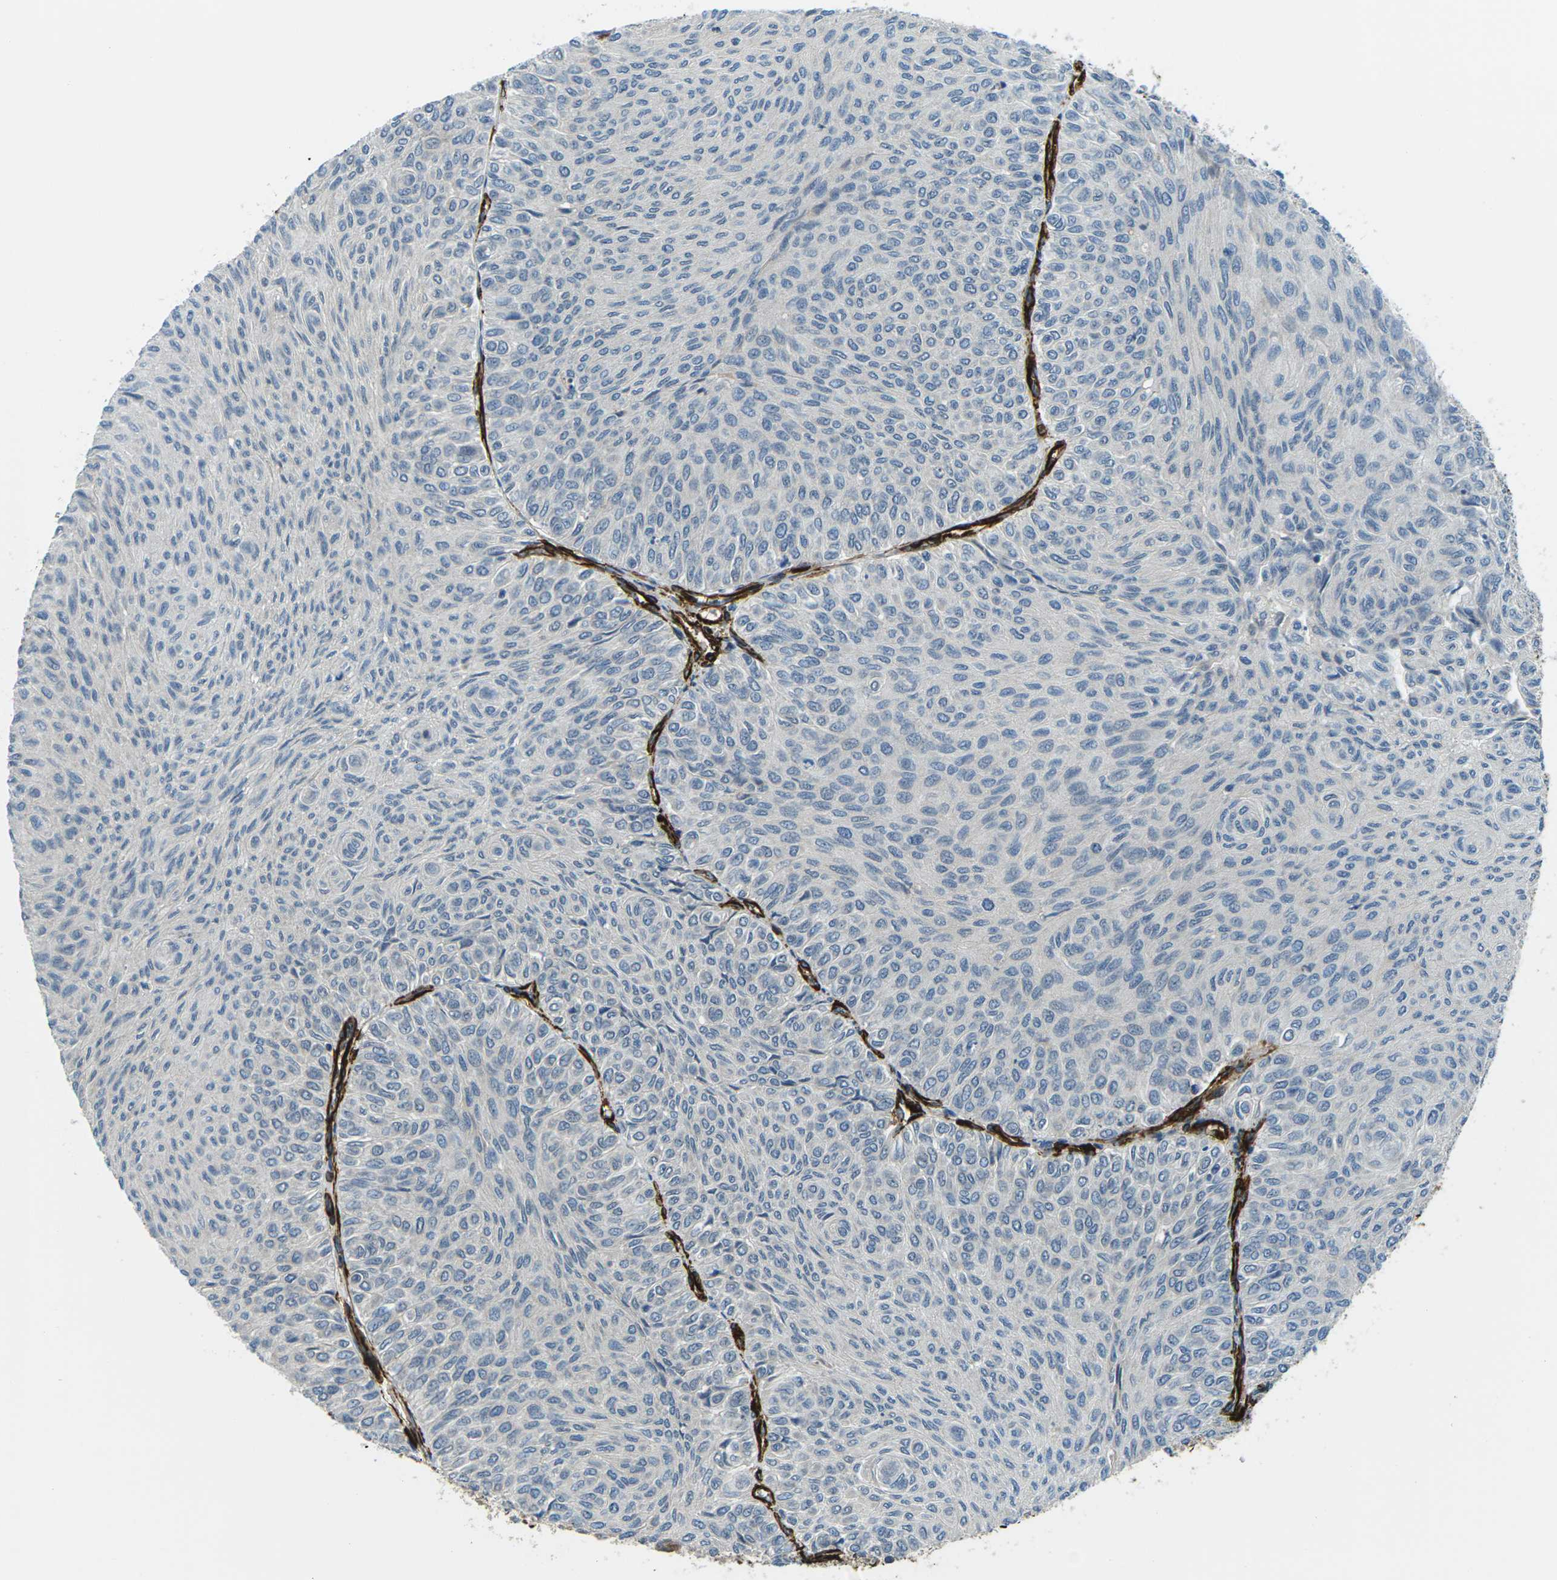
{"staining": {"intensity": "negative", "quantity": "none", "location": "none"}, "tissue": "urothelial cancer", "cell_type": "Tumor cells", "image_type": "cancer", "snomed": [{"axis": "morphology", "description": "Urothelial carcinoma, Low grade"}, {"axis": "topography", "description": "Urinary bladder"}], "caption": "Tumor cells are negative for brown protein staining in urothelial cancer.", "gene": "GRAMD1C", "patient": {"sex": "male", "age": 78}}